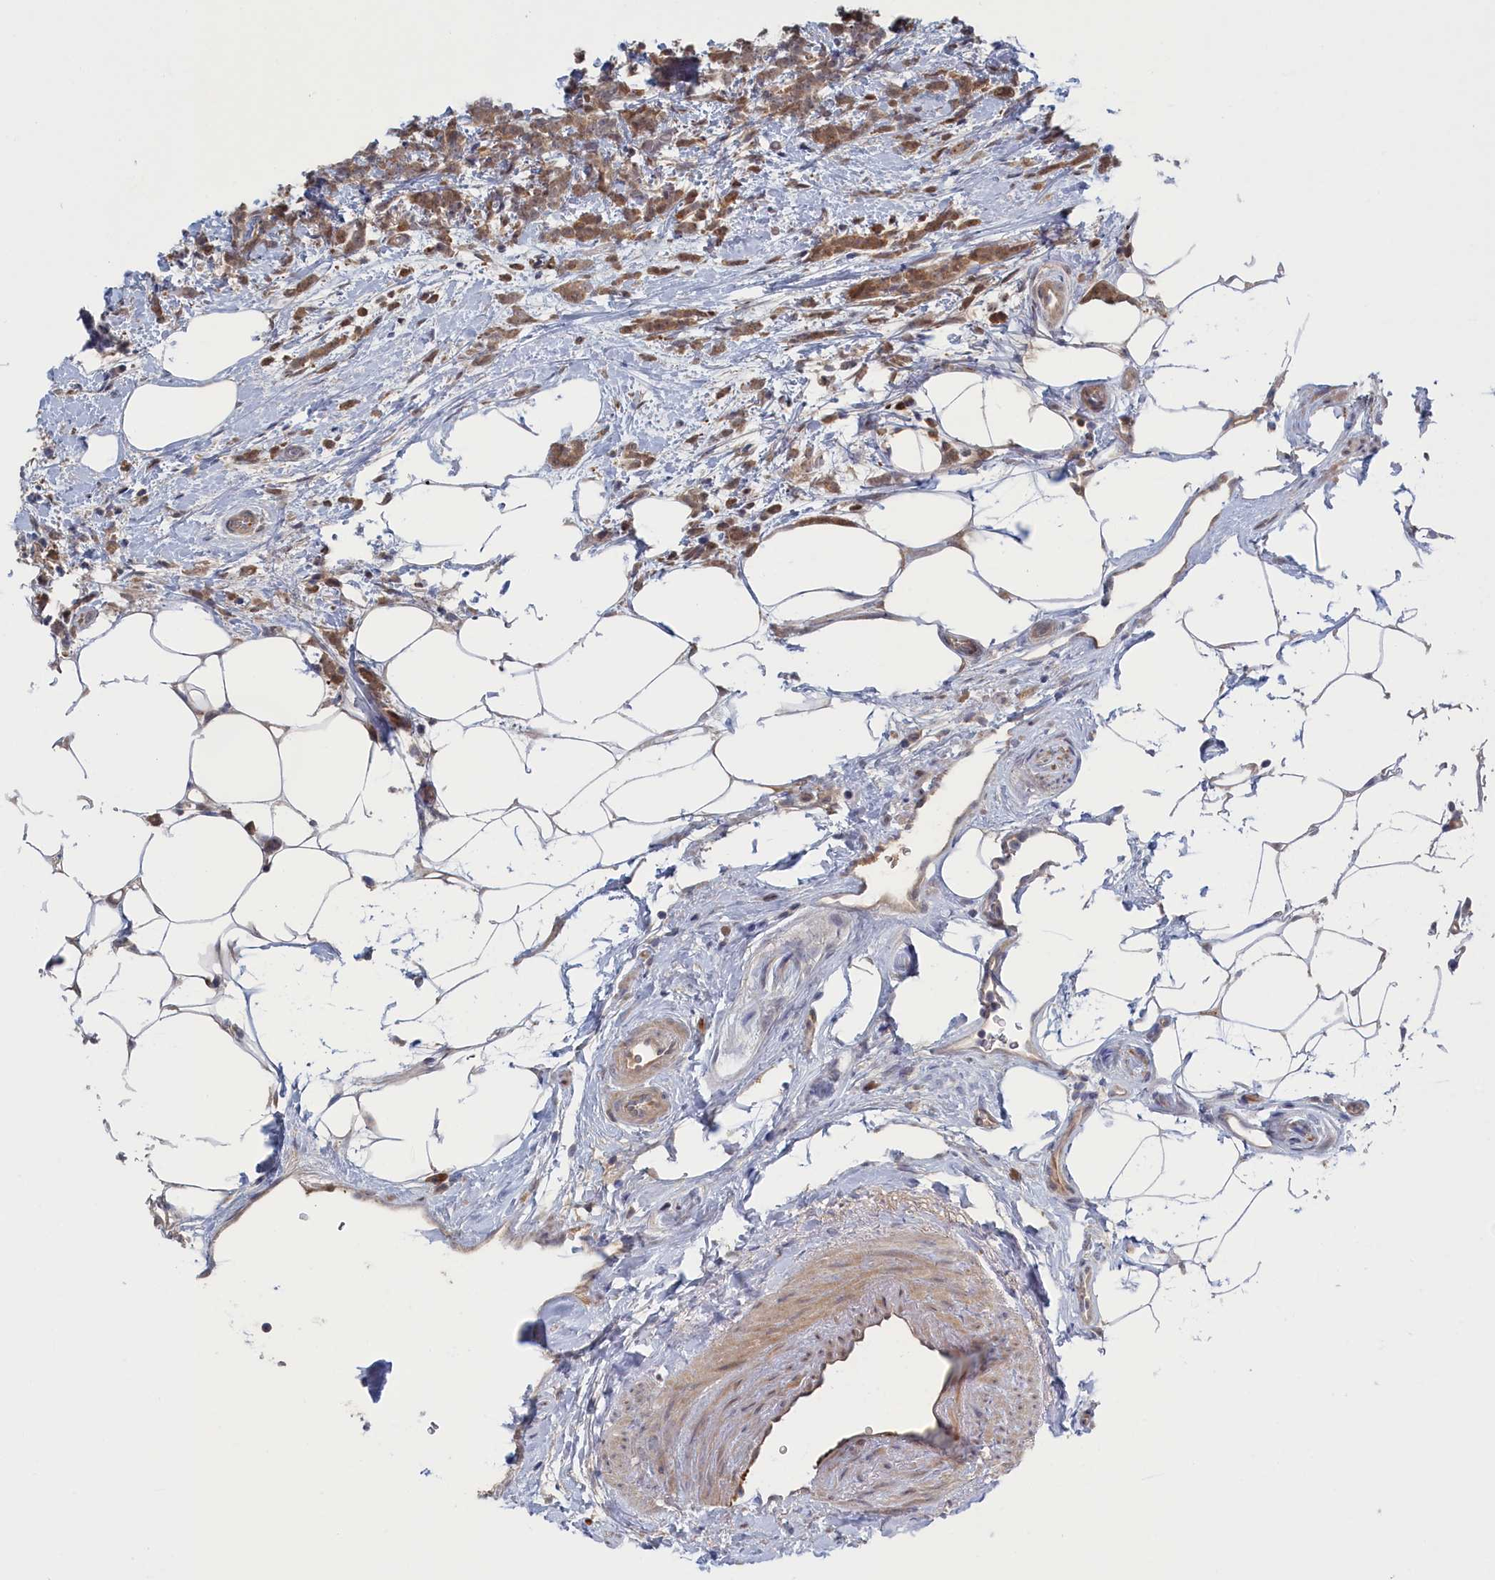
{"staining": {"intensity": "moderate", "quantity": ">75%", "location": "cytoplasmic/membranous"}, "tissue": "breast cancer", "cell_type": "Tumor cells", "image_type": "cancer", "snomed": [{"axis": "morphology", "description": "Lobular carcinoma"}, {"axis": "topography", "description": "Breast"}], "caption": "High-power microscopy captured an immunohistochemistry (IHC) photomicrograph of breast cancer (lobular carcinoma), revealing moderate cytoplasmic/membranous staining in about >75% of tumor cells.", "gene": "IRGQ", "patient": {"sex": "female", "age": 58}}